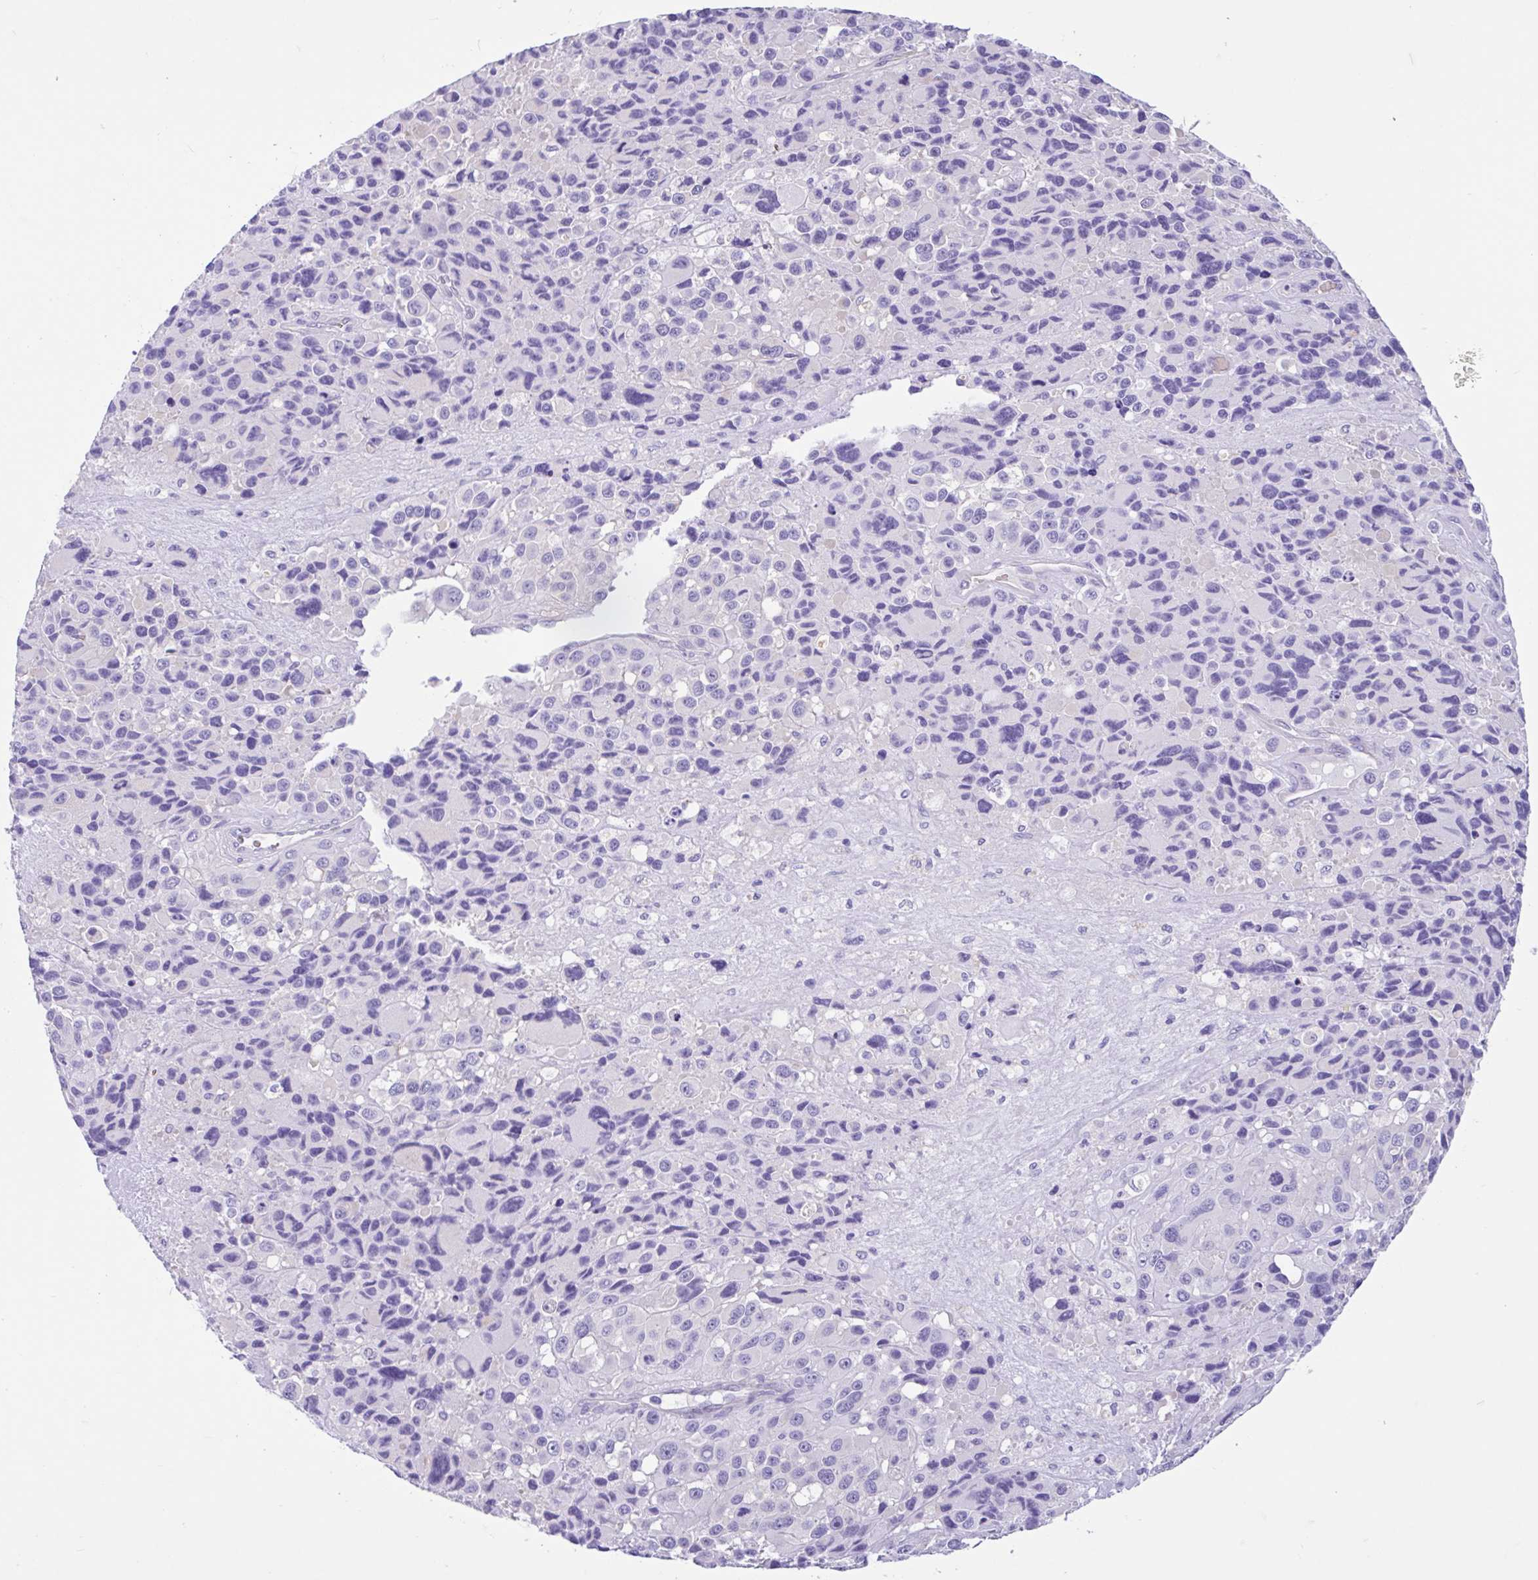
{"staining": {"intensity": "negative", "quantity": "none", "location": "none"}, "tissue": "melanoma", "cell_type": "Tumor cells", "image_type": "cancer", "snomed": [{"axis": "morphology", "description": "Malignant melanoma, Metastatic site"}, {"axis": "topography", "description": "Lymph node"}], "caption": "Tumor cells are negative for brown protein staining in malignant melanoma (metastatic site). (Immunohistochemistry (ihc), brightfield microscopy, high magnification).", "gene": "TMEM79", "patient": {"sex": "female", "age": 65}}